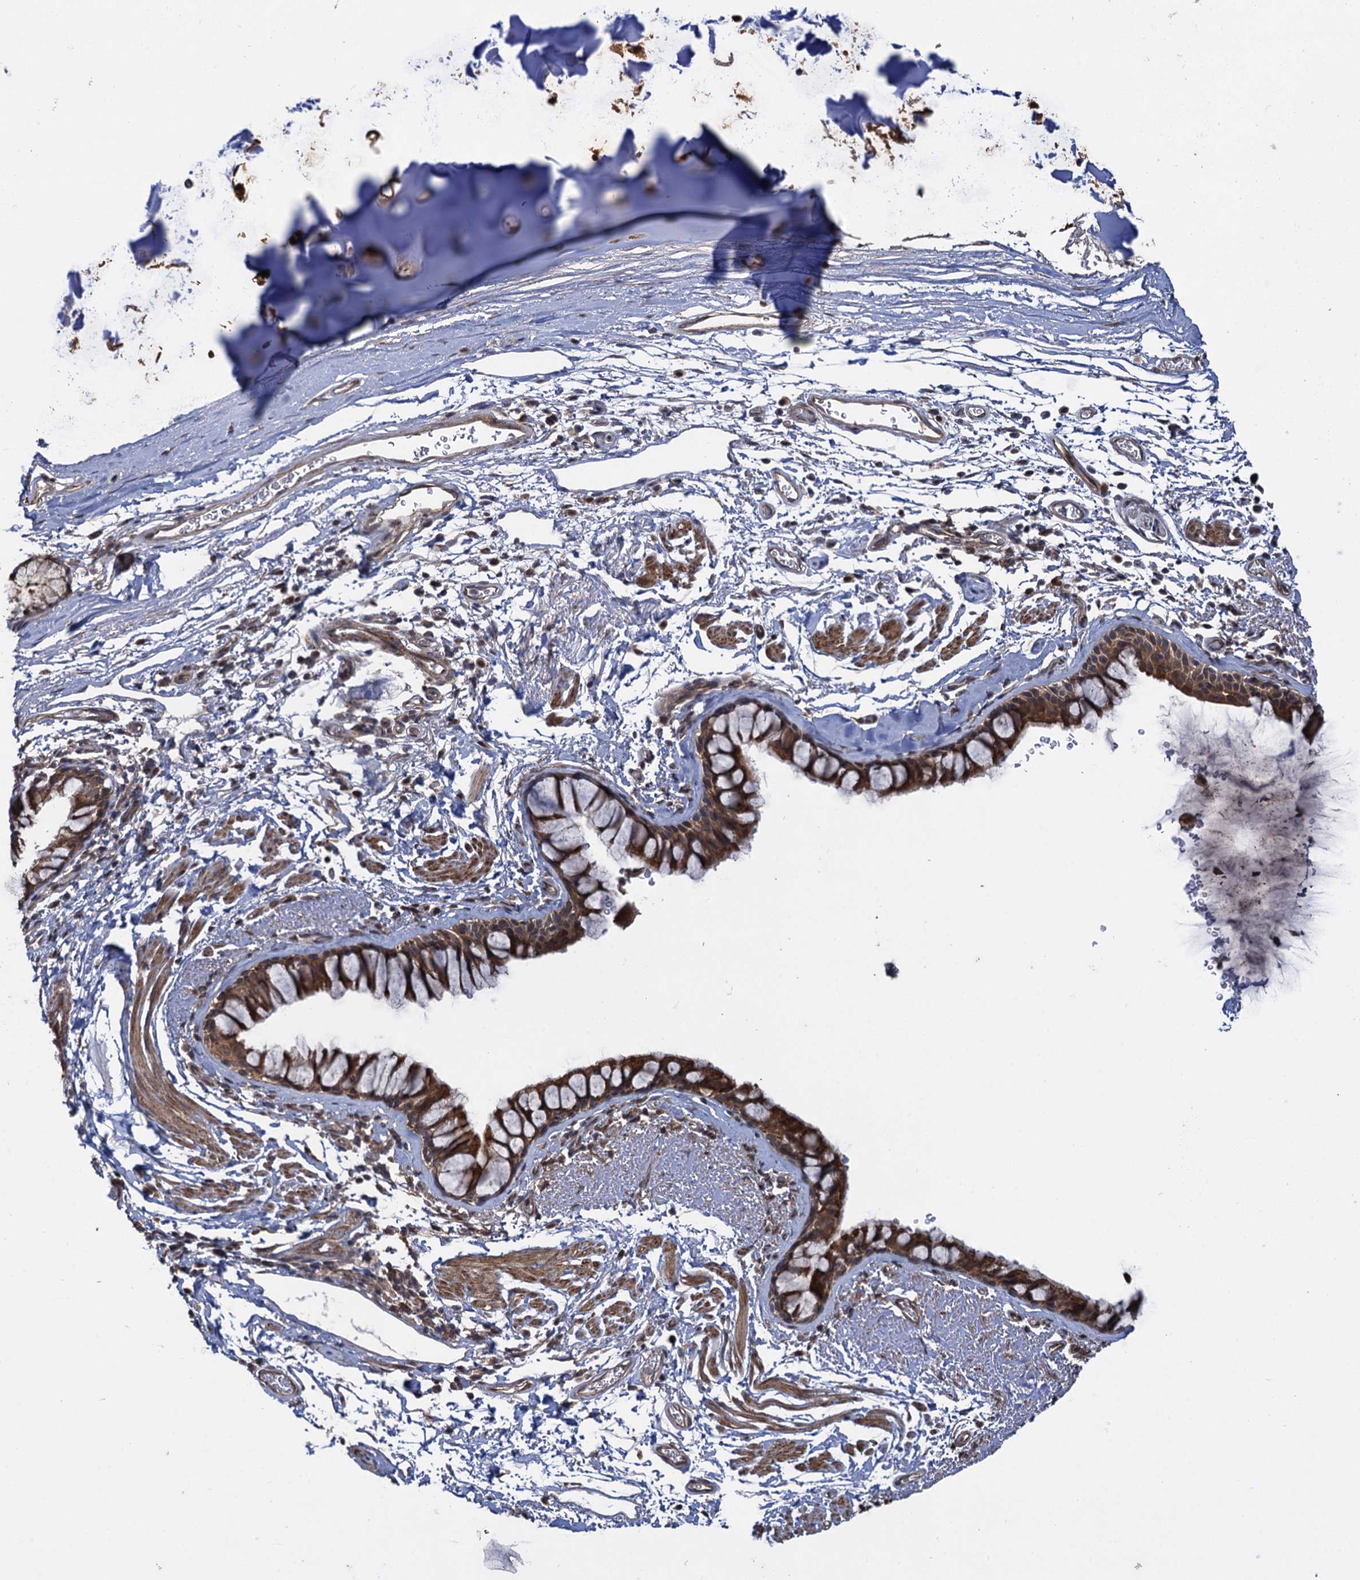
{"staining": {"intensity": "strong", "quantity": ">75%", "location": "cytoplasmic/membranous"}, "tissue": "bronchus", "cell_type": "Respiratory epithelial cells", "image_type": "normal", "snomed": [{"axis": "morphology", "description": "Normal tissue, NOS"}, {"axis": "topography", "description": "Bronchus"}], "caption": "A high amount of strong cytoplasmic/membranous expression is present in about >75% of respiratory epithelial cells in normal bronchus. (IHC, brightfield microscopy, high magnification).", "gene": "HAUS1", "patient": {"sex": "male", "age": 65}}